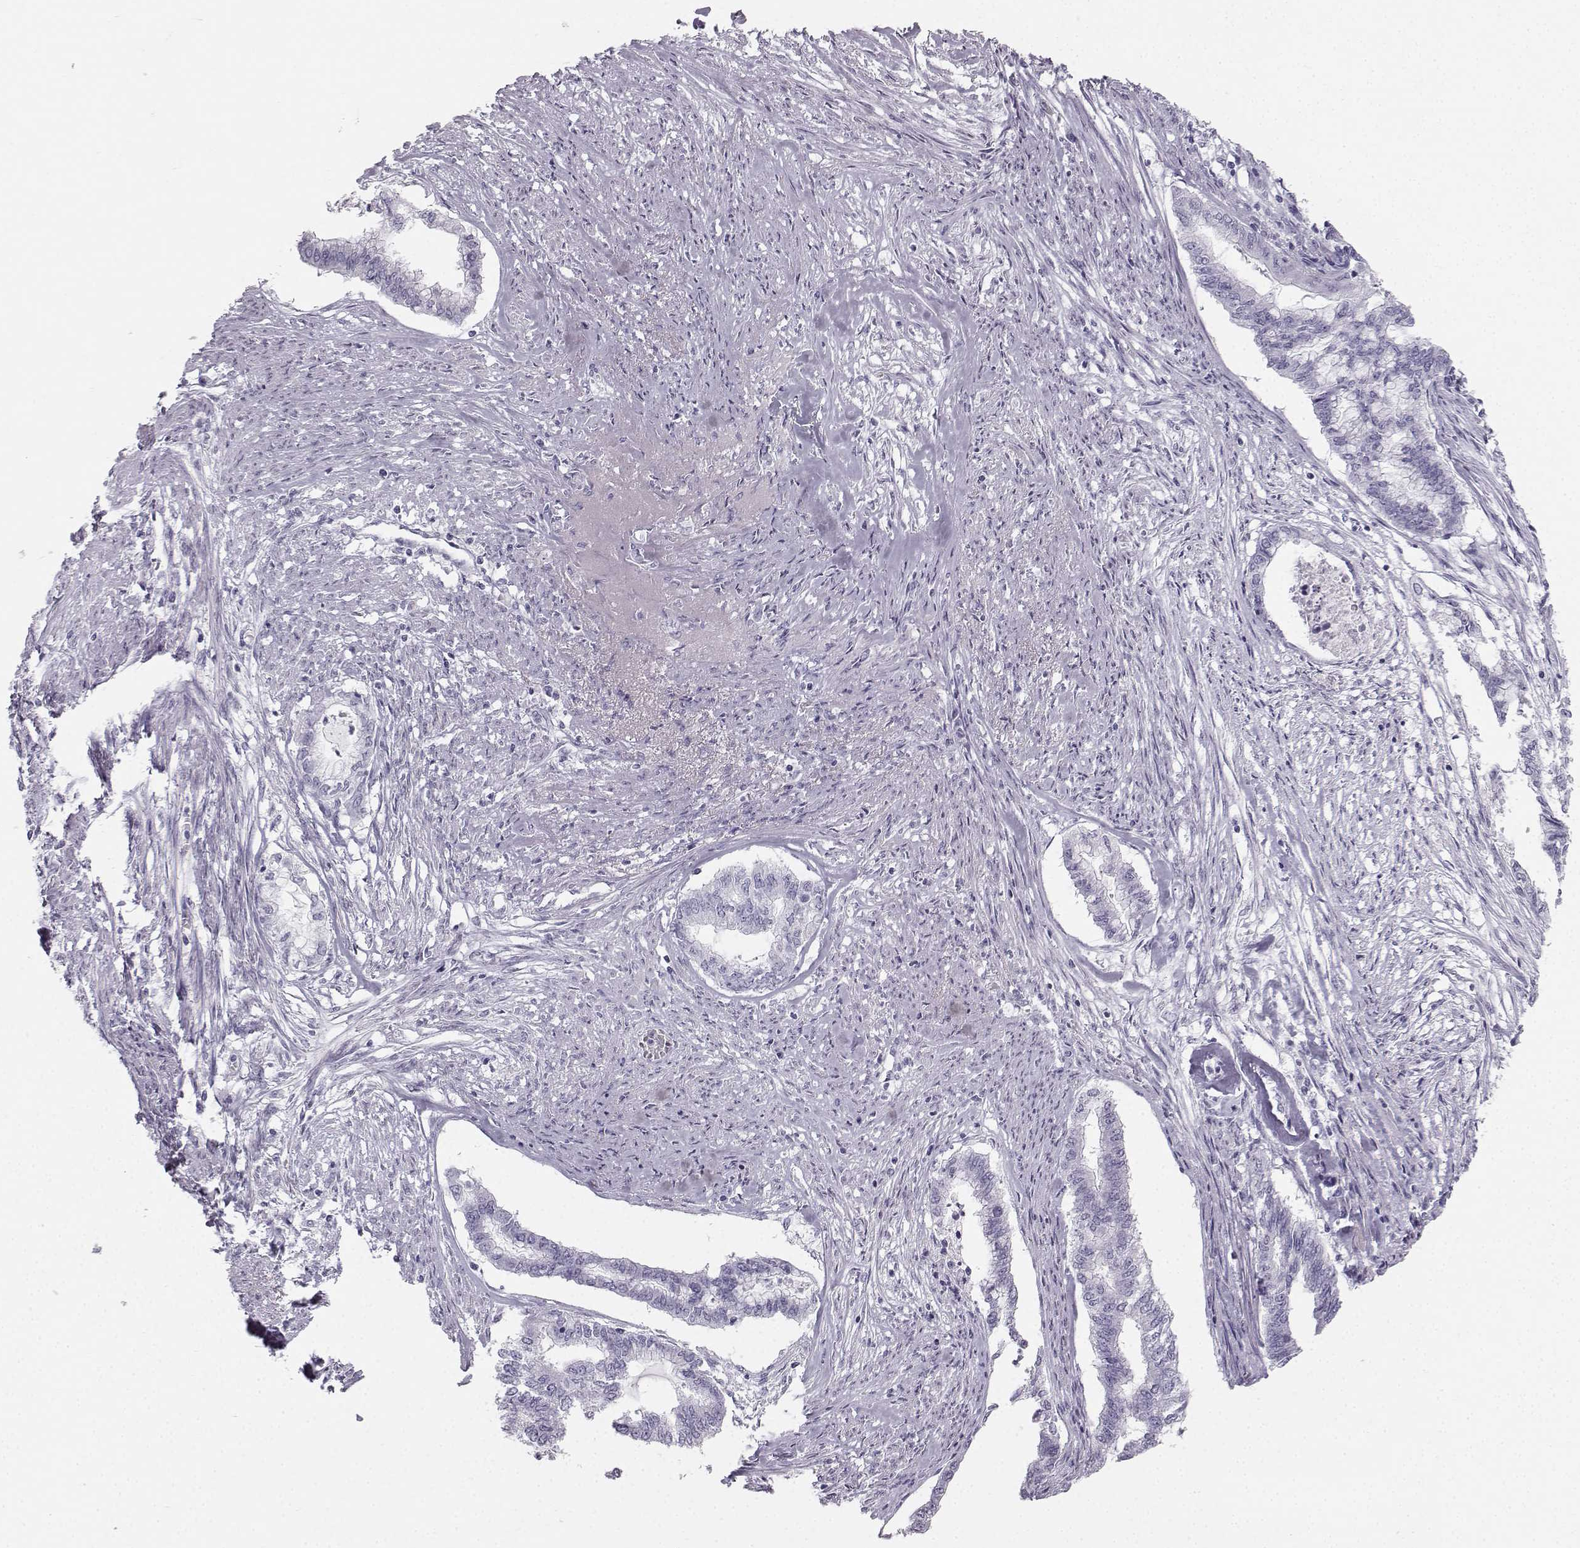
{"staining": {"intensity": "negative", "quantity": "none", "location": "none"}, "tissue": "endometrial cancer", "cell_type": "Tumor cells", "image_type": "cancer", "snomed": [{"axis": "morphology", "description": "Adenocarcinoma, NOS"}, {"axis": "topography", "description": "Endometrium"}], "caption": "Immunohistochemistry (IHC) of human endometrial cancer (adenocarcinoma) demonstrates no positivity in tumor cells. (DAB IHC, high magnification).", "gene": "CASR", "patient": {"sex": "female", "age": 79}}